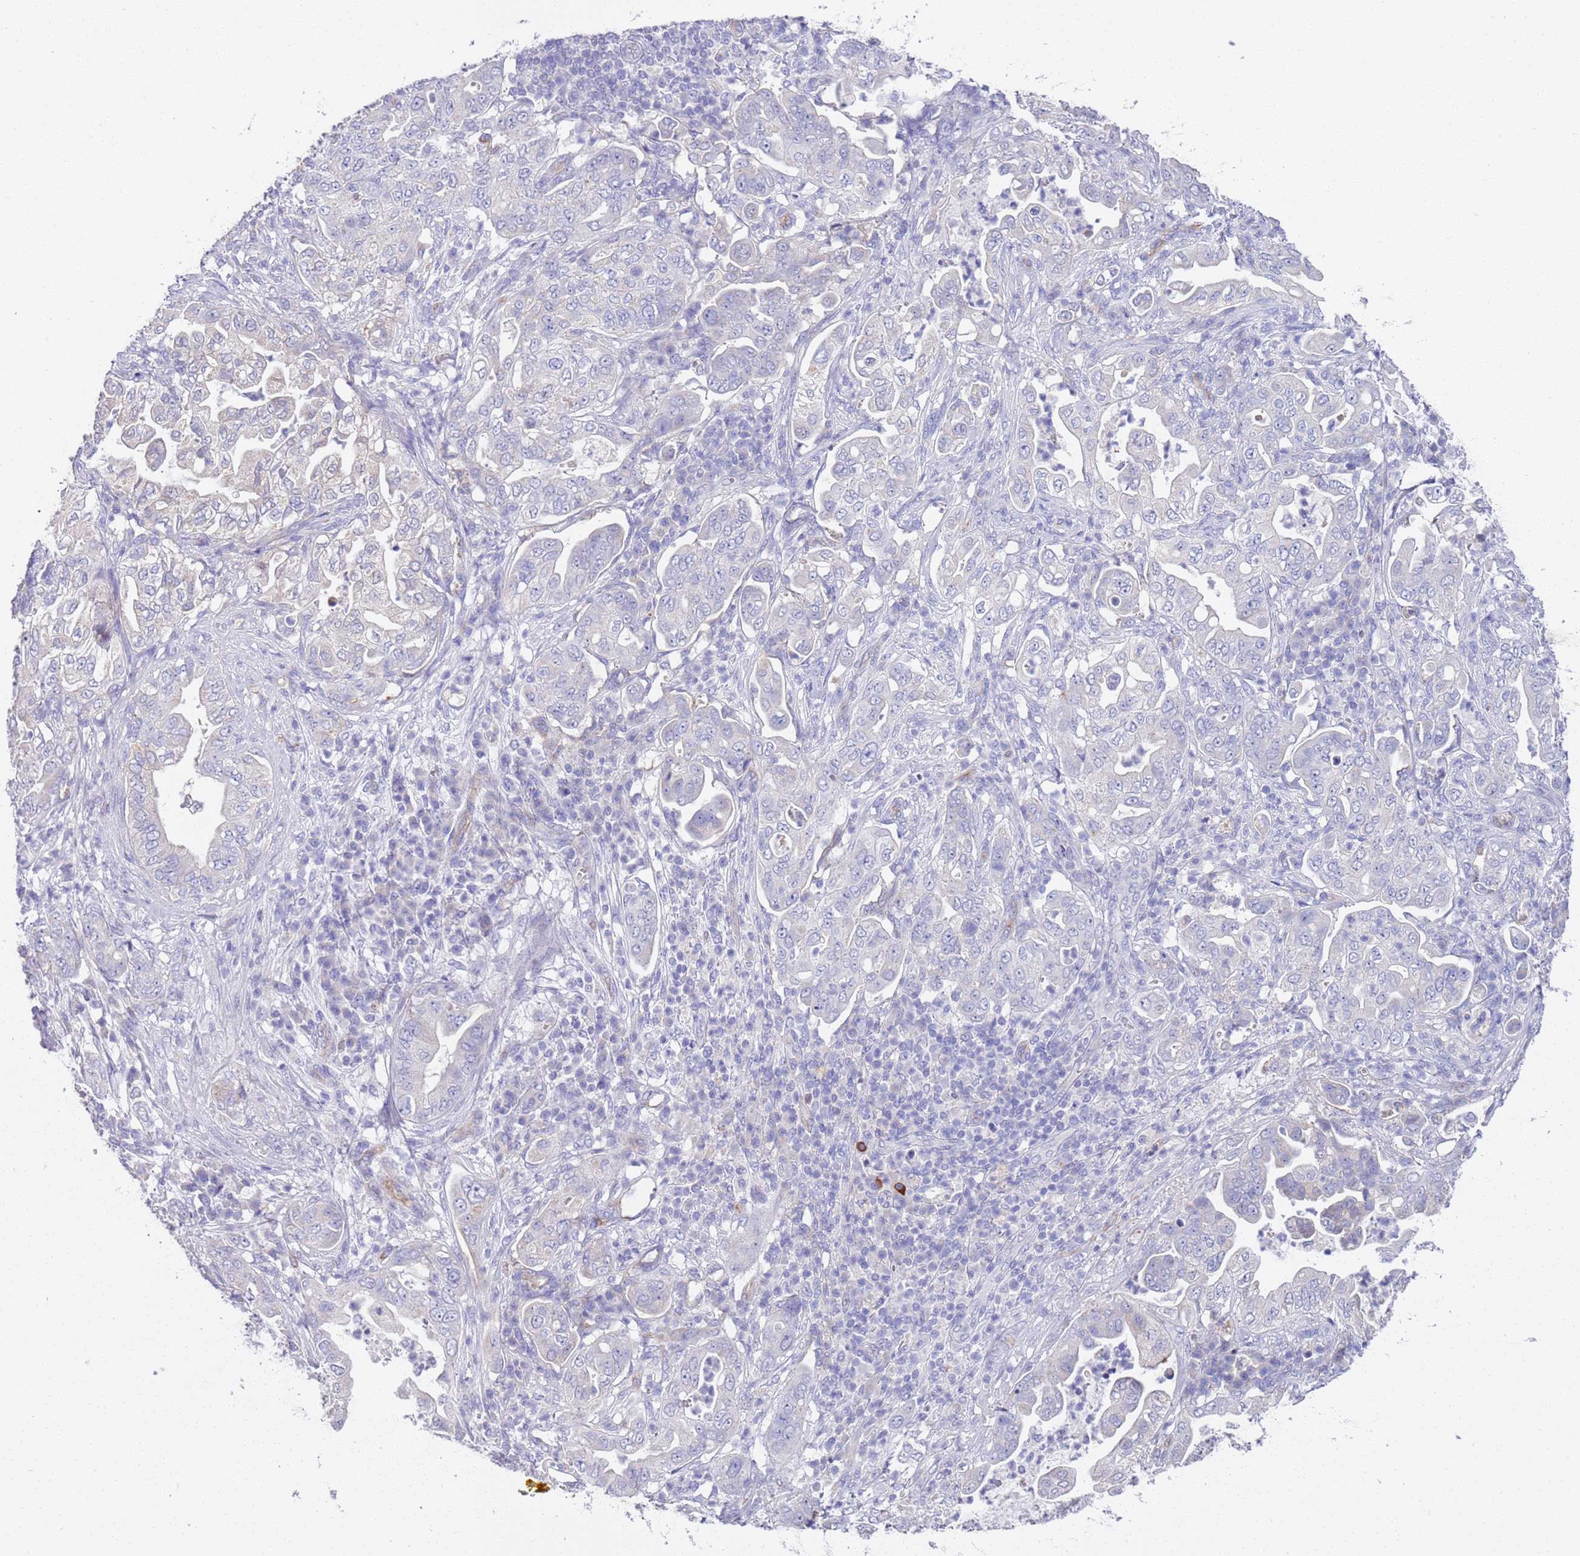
{"staining": {"intensity": "negative", "quantity": "none", "location": "none"}, "tissue": "pancreatic cancer", "cell_type": "Tumor cells", "image_type": "cancer", "snomed": [{"axis": "morphology", "description": "Normal tissue, NOS"}, {"axis": "morphology", "description": "Adenocarcinoma, NOS"}, {"axis": "topography", "description": "Lymph node"}, {"axis": "topography", "description": "Pancreas"}], "caption": "DAB immunohistochemical staining of pancreatic cancer (adenocarcinoma) shows no significant positivity in tumor cells.", "gene": "BRMS1L", "patient": {"sex": "female", "age": 67}}